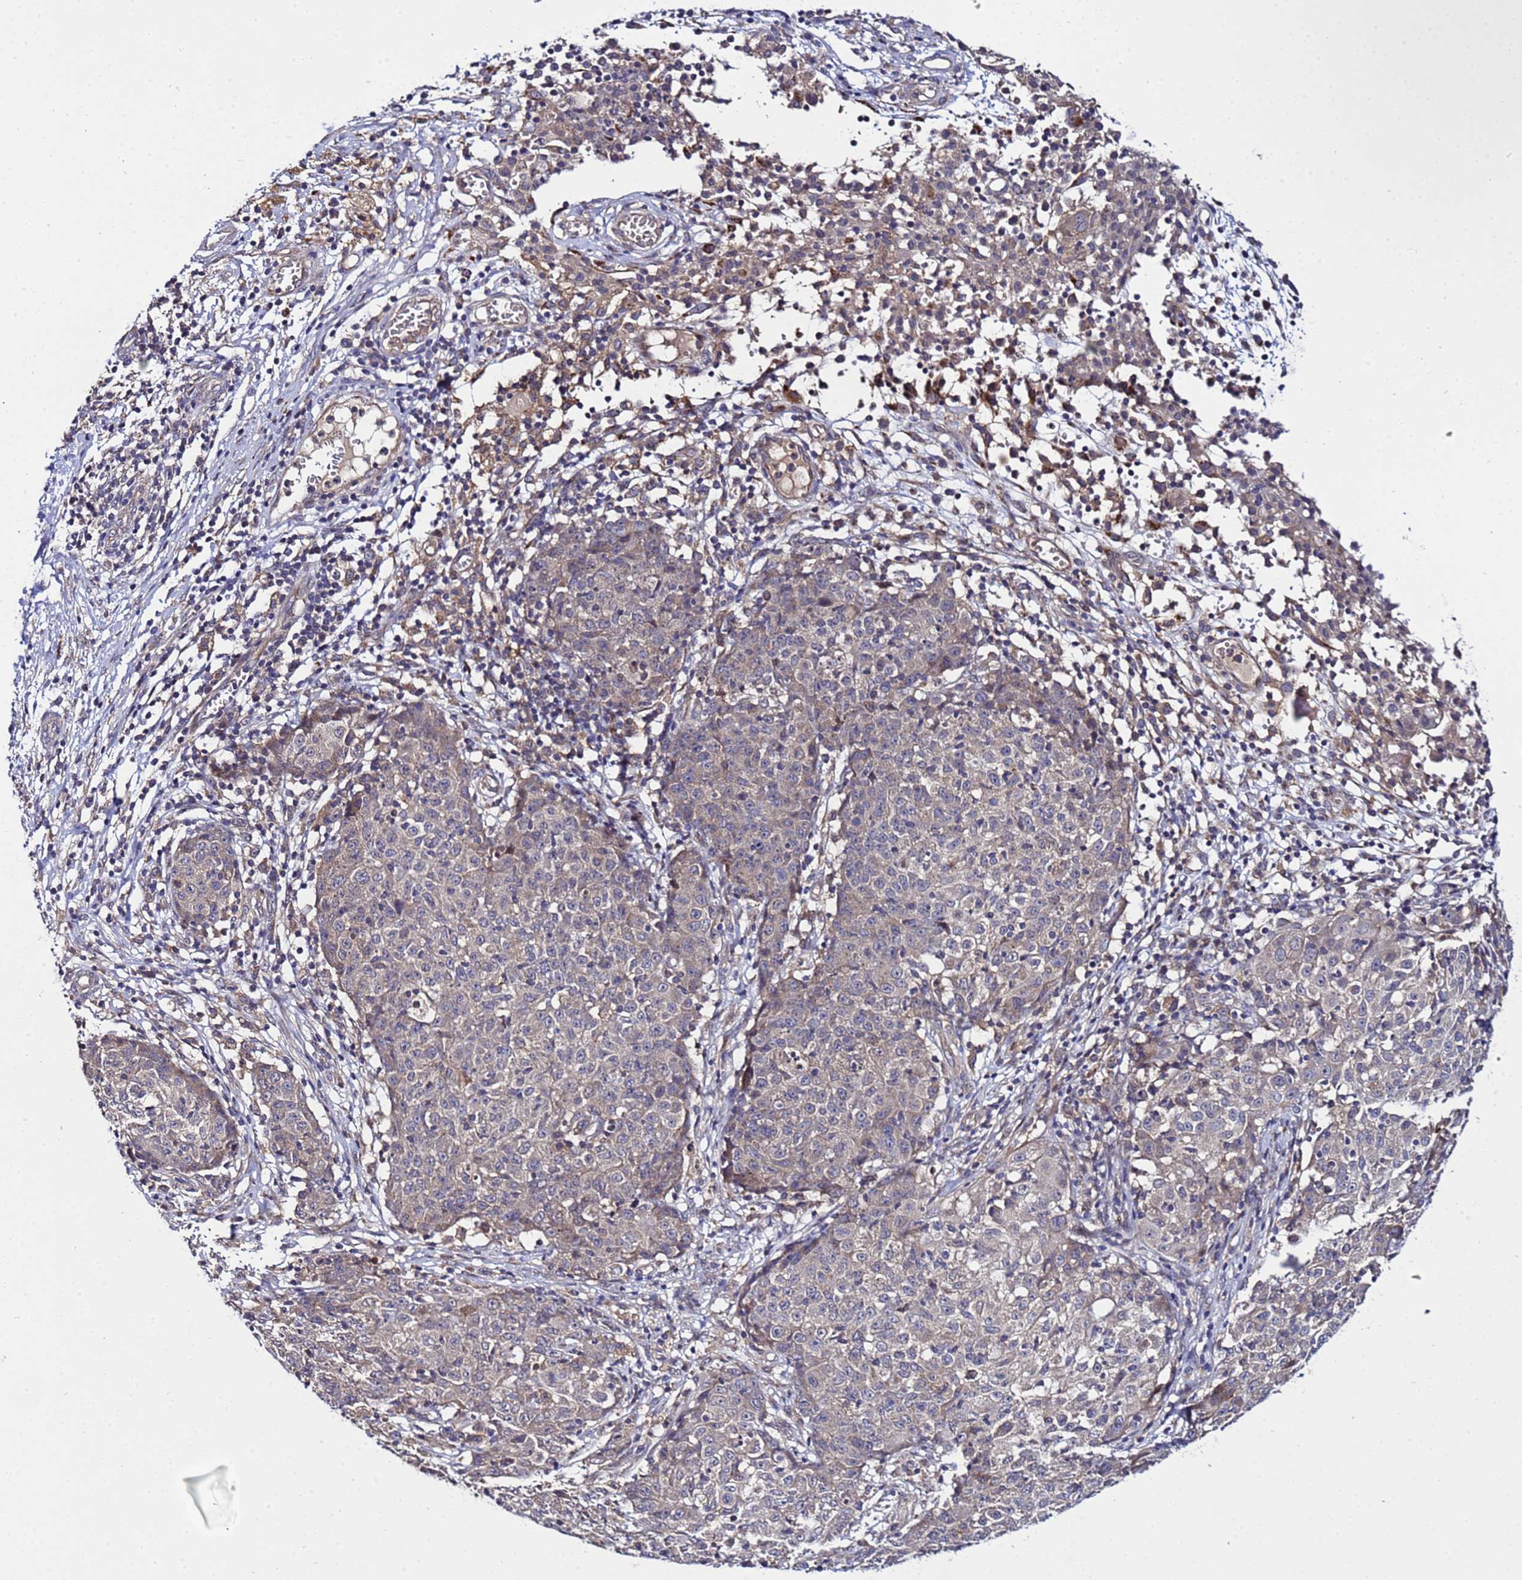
{"staining": {"intensity": "weak", "quantity": "<25%", "location": "cytoplasmic/membranous"}, "tissue": "ovarian cancer", "cell_type": "Tumor cells", "image_type": "cancer", "snomed": [{"axis": "morphology", "description": "Carcinoma, endometroid"}, {"axis": "topography", "description": "Ovary"}], "caption": "Immunohistochemistry (IHC) image of neoplastic tissue: human ovarian cancer stained with DAB shows no significant protein expression in tumor cells. (DAB immunohistochemistry visualized using brightfield microscopy, high magnification).", "gene": "PLXDC2", "patient": {"sex": "female", "age": 42}}